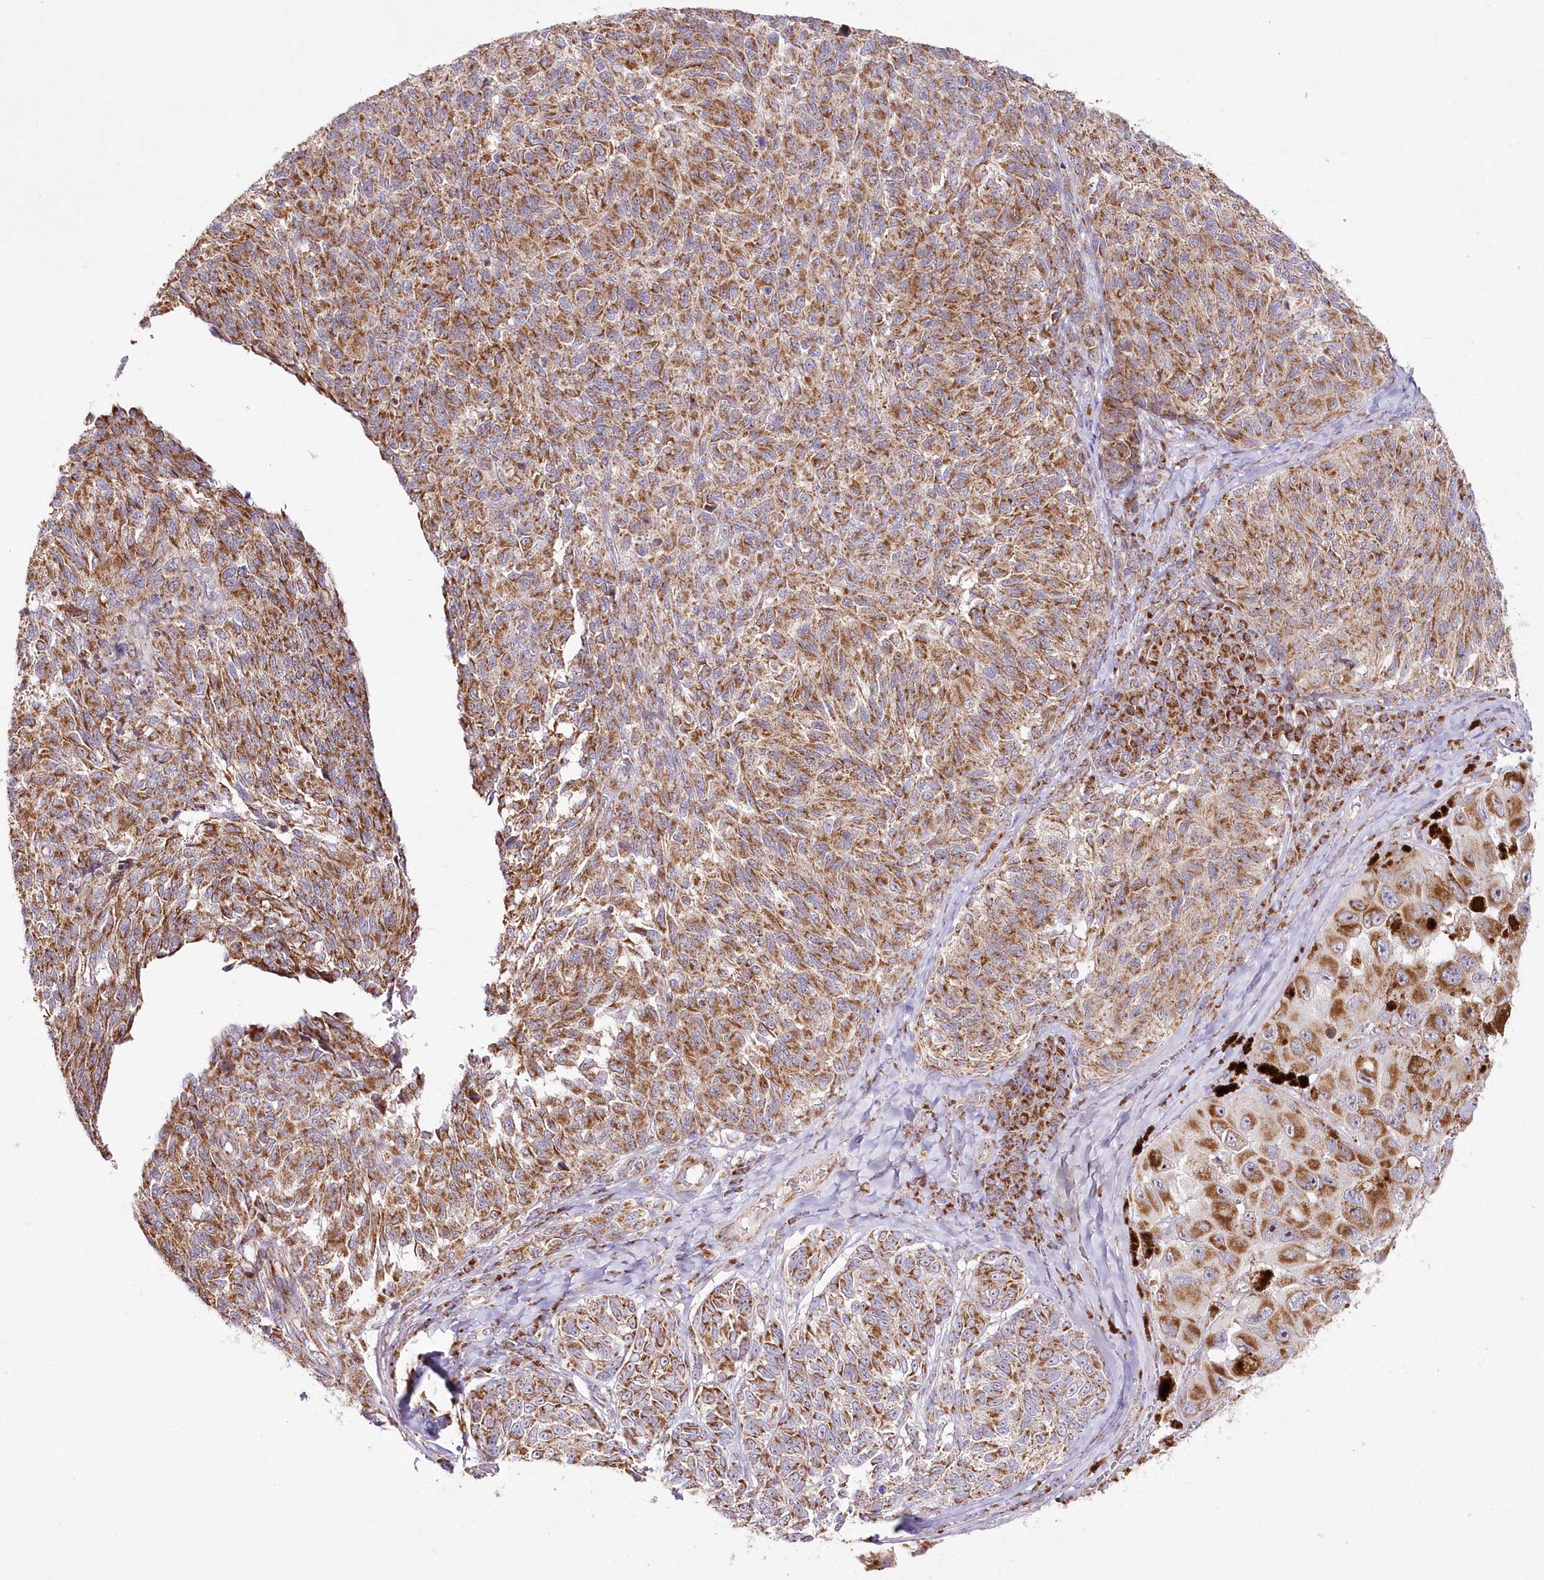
{"staining": {"intensity": "moderate", "quantity": ">75%", "location": "cytoplasmic/membranous"}, "tissue": "melanoma", "cell_type": "Tumor cells", "image_type": "cancer", "snomed": [{"axis": "morphology", "description": "Malignant melanoma, NOS"}, {"axis": "topography", "description": "Skin"}], "caption": "The micrograph shows immunohistochemical staining of malignant melanoma. There is moderate cytoplasmic/membranous expression is identified in about >75% of tumor cells.", "gene": "DNA2", "patient": {"sex": "female", "age": 73}}